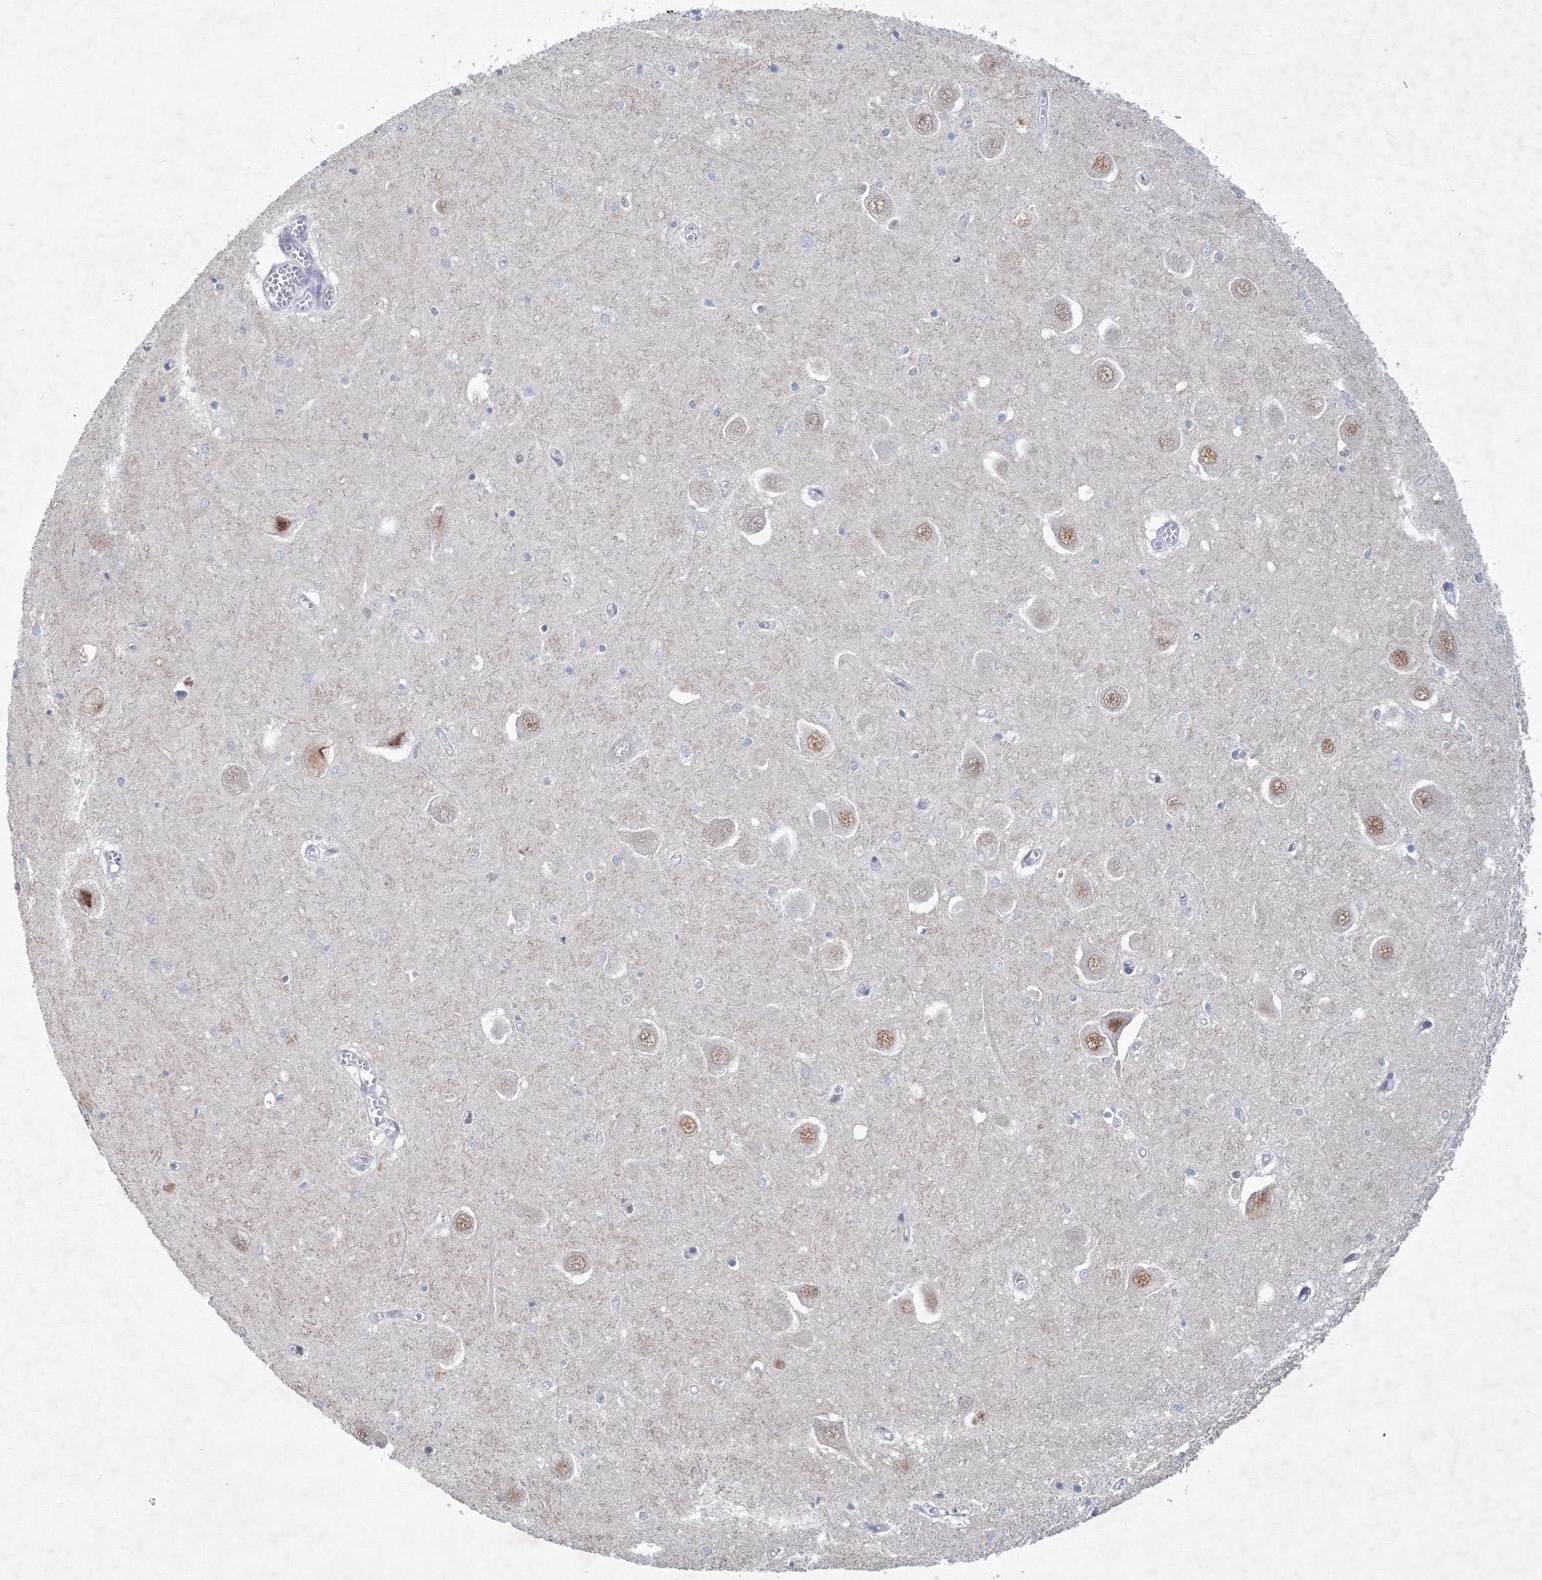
{"staining": {"intensity": "negative", "quantity": "none", "location": "none"}, "tissue": "hippocampus", "cell_type": "Glial cells", "image_type": "normal", "snomed": [{"axis": "morphology", "description": "Normal tissue, NOS"}, {"axis": "topography", "description": "Hippocampus"}], "caption": "Hippocampus was stained to show a protein in brown. There is no significant staining in glial cells. (Immunohistochemistry, brightfield microscopy, high magnification).", "gene": "SF3B6", "patient": {"sex": "male", "age": 70}}